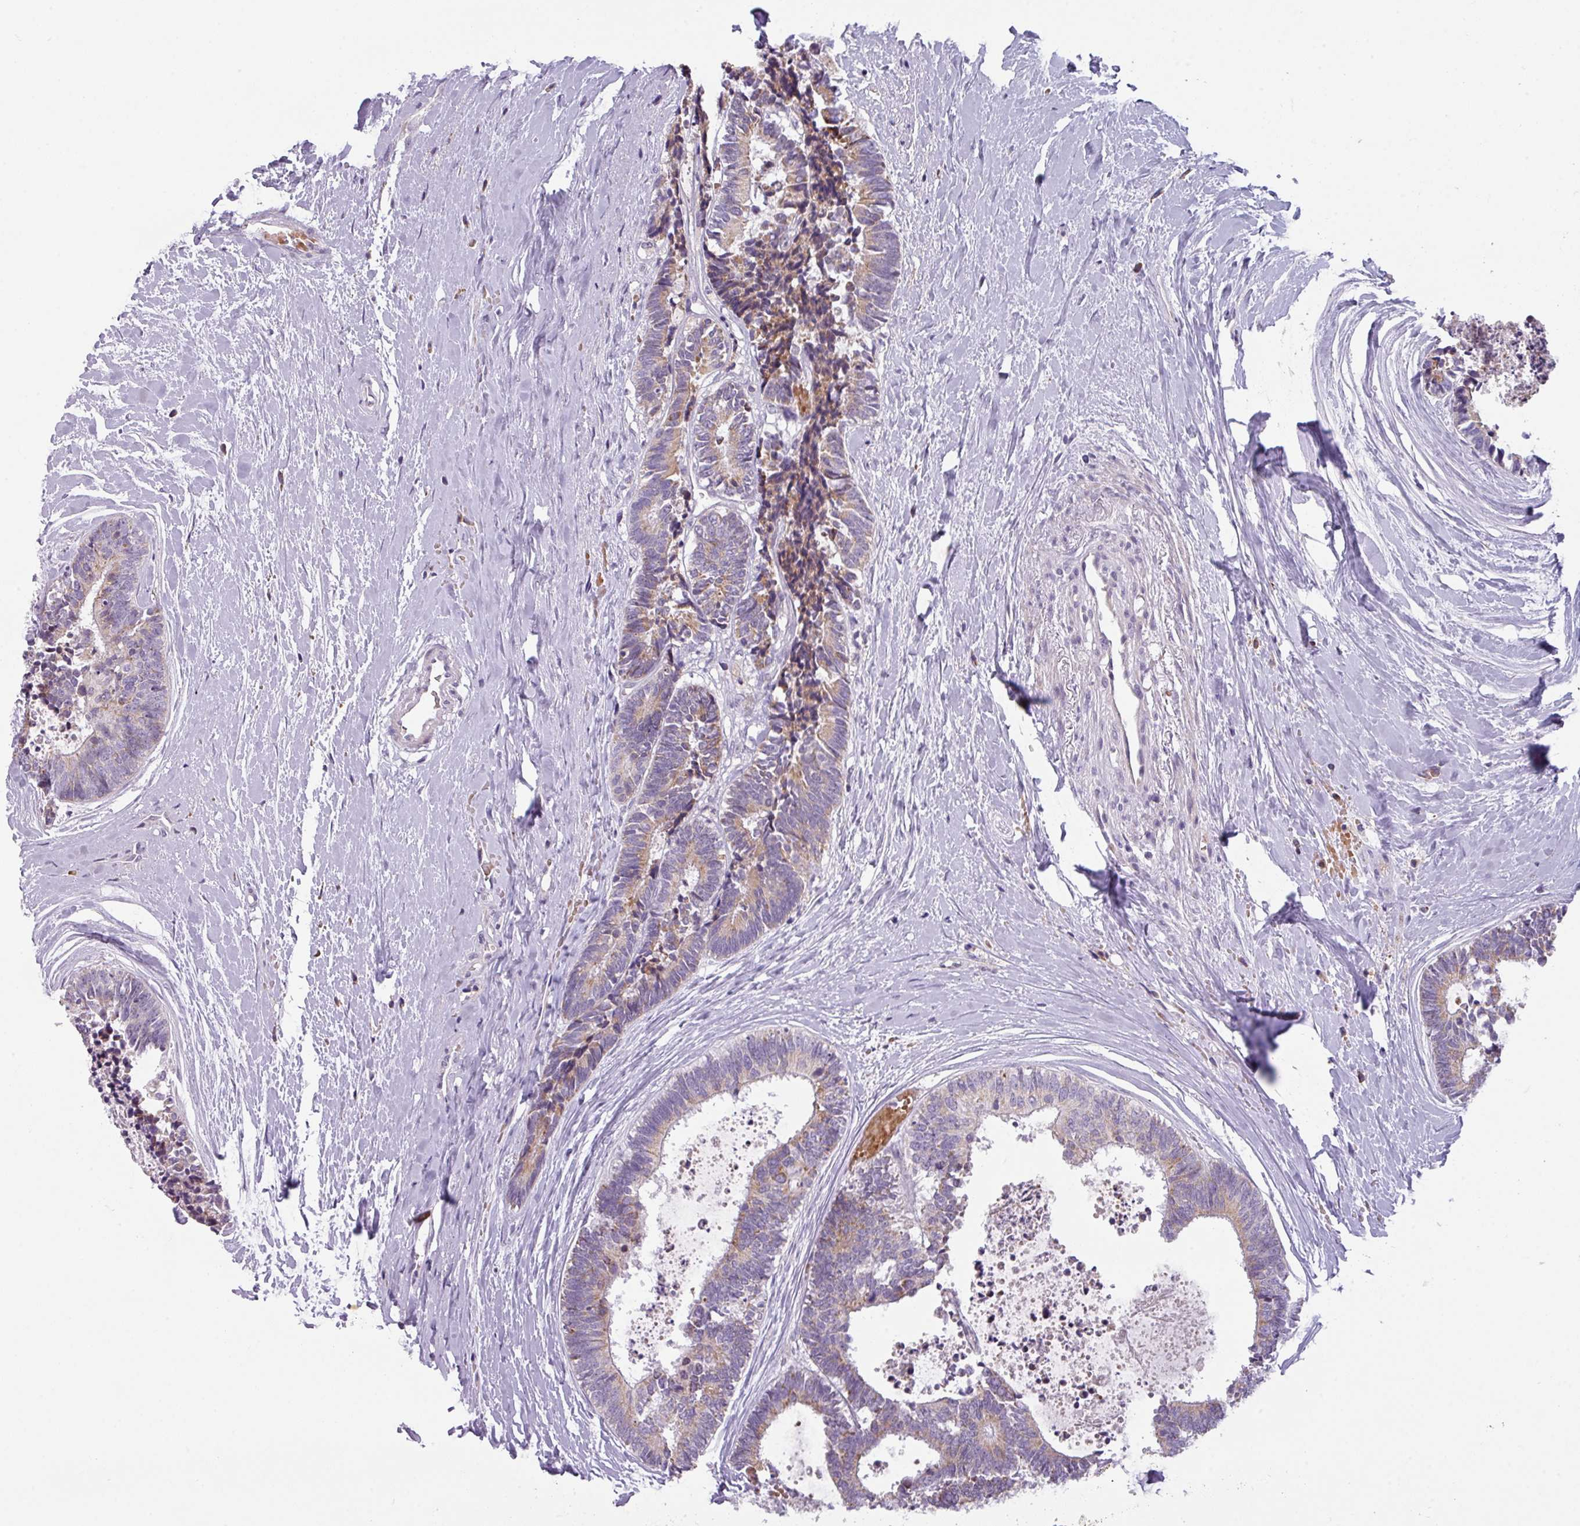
{"staining": {"intensity": "weak", "quantity": "25%-75%", "location": "cytoplasmic/membranous"}, "tissue": "colorectal cancer", "cell_type": "Tumor cells", "image_type": "cancer", "snomed": [{"axis": "morphology", "description": "Adenocarcinoma, NOS"}, {"axis": "topography", "description": "Colon"}, {"axis": "topography", "description": "Rectum"}], "caption": "Adenocarcinoma (colorectal) tissue exhibits weak cytoplasmic/membranous staining in approximately 25%-75% of tumor cells (DAB (3,3'-diaminobenzidine) IHC, brown staining for protein, blue staining for nuclei).", "gene": "C2orf68", "patient": {"sex": "male", "age": 57}}